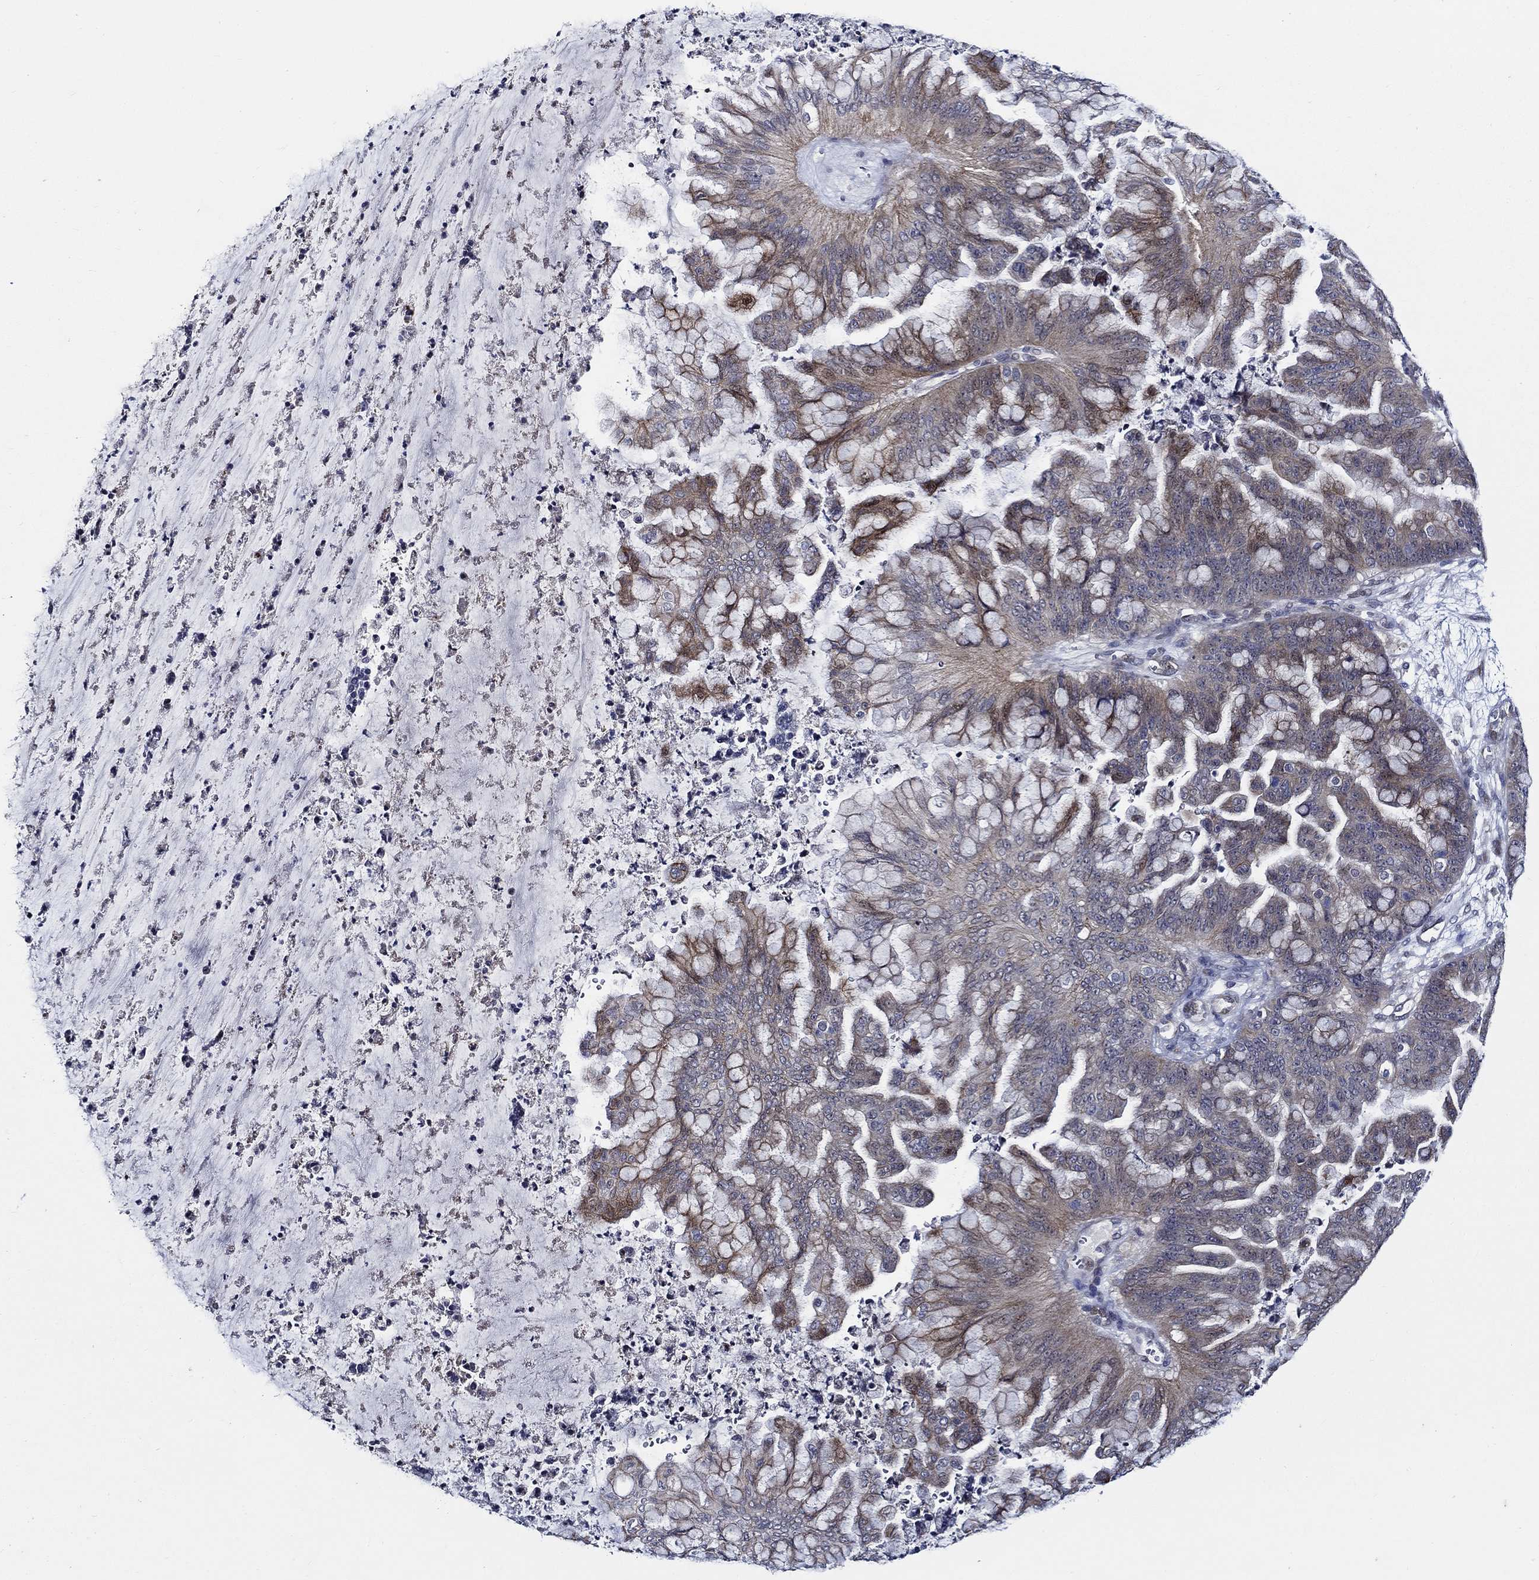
{"staining": {"intensity": "moderate", "quantity": "25%-75%", "location": "cytoplasmic/membranous"}, "tissue": "ovarian cancer", "cell_type": "Tumor cells", "image_type": "cancer", "snomed": [{"axis": "morphology", "description": "Cystadenocarcinoma, mucinous, NOS"}, {"axis": "topography", "description": "Ovary"}], "caption": "A photomicrograph showing moderate cytoplasmic/membranous expression in approximately 25%-75% of tumor cells in ovarian mucinous cystadenocarcinoma, as visualized by brown immunohistochemical staining.", "gene": "C8orf48", "patient": {"sex": "female", "age": 67}}